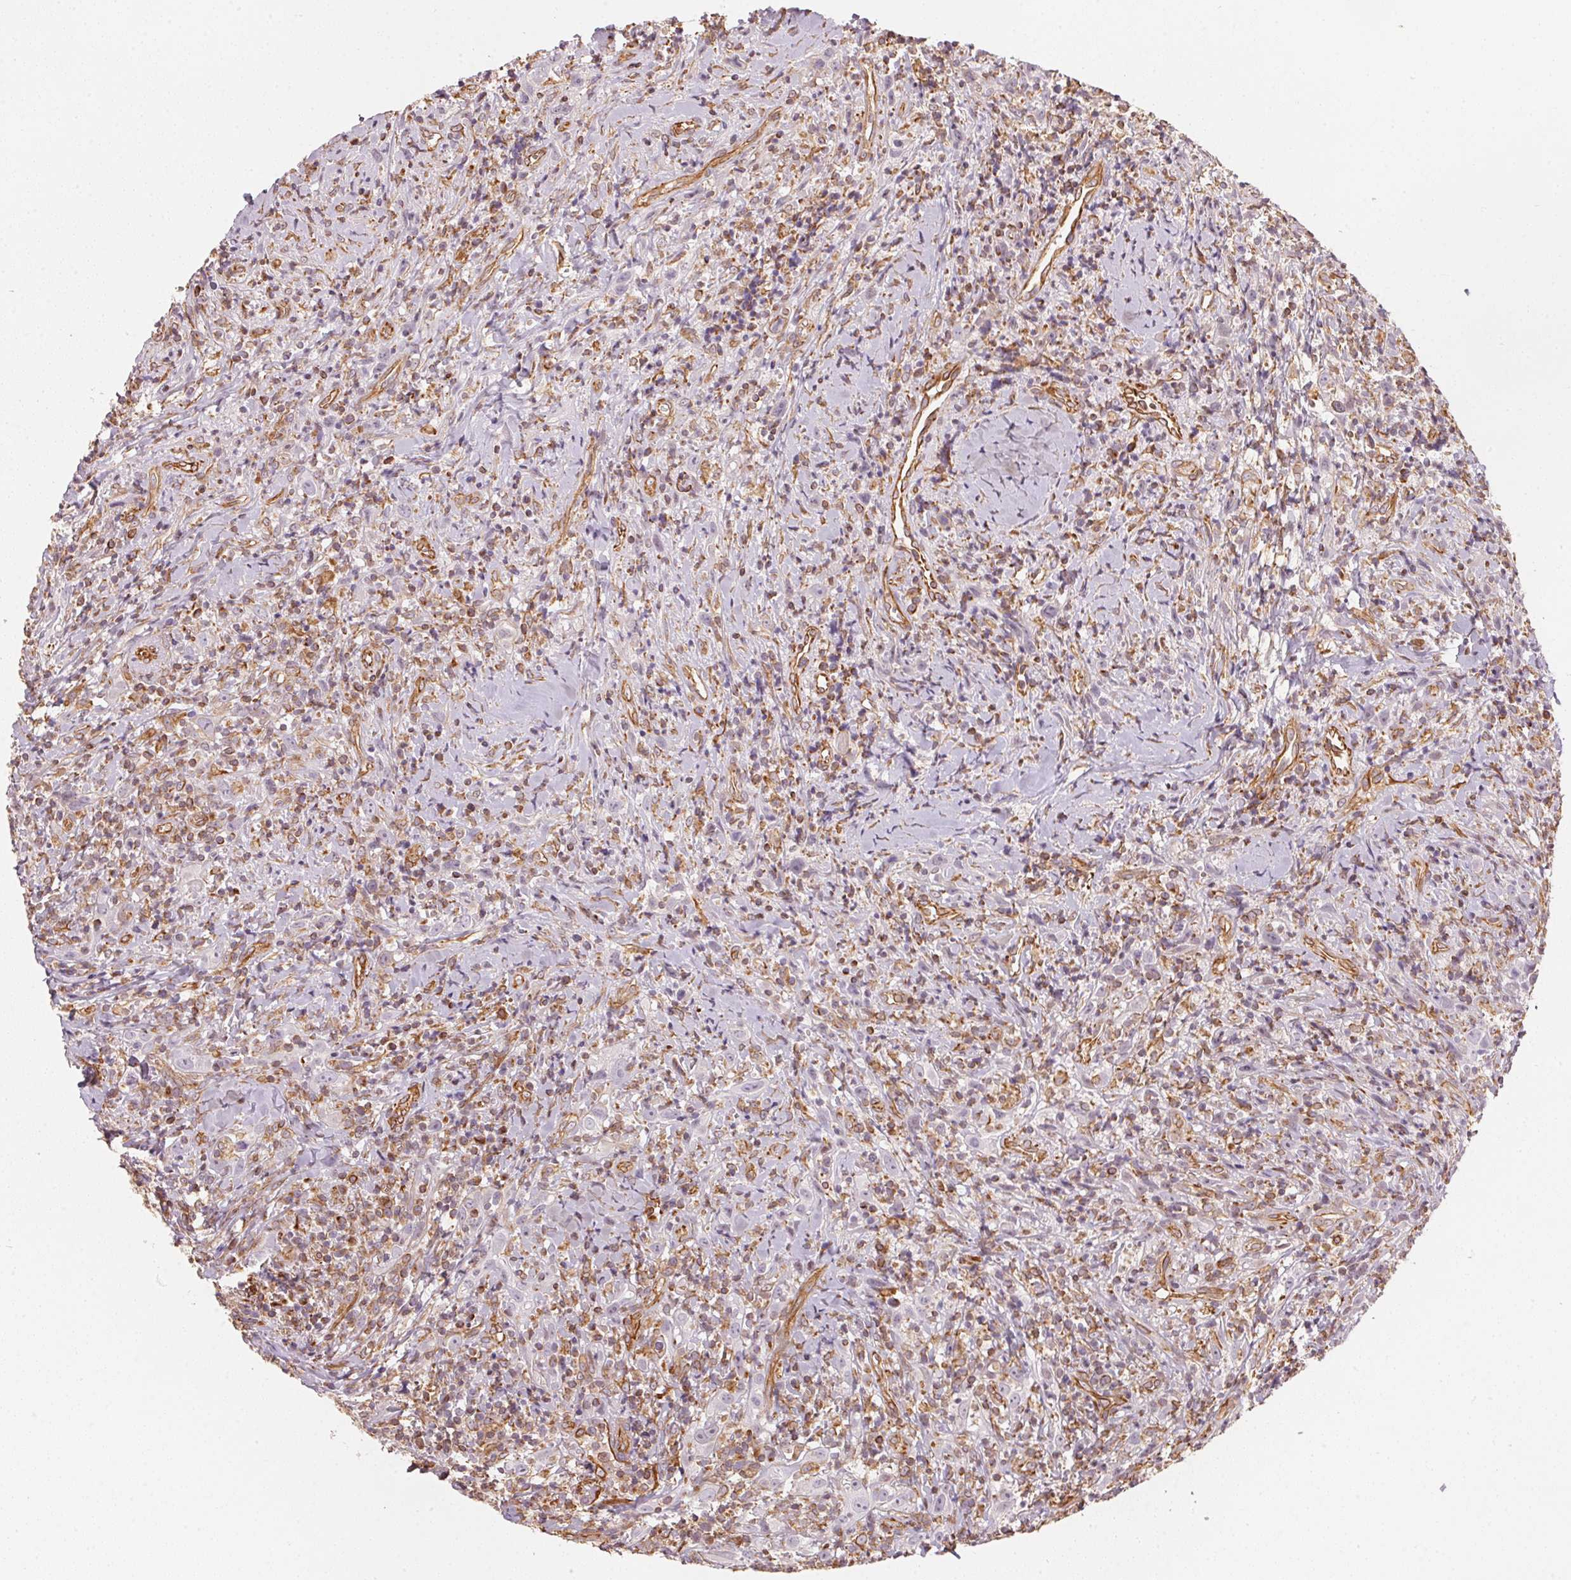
{"staining": {"intensity": "negative", "quantity": "none", "location": "none"}, "tissue": "head and neck cancer", "cell_type": "Tumor cells", "image_type": "cancer", "snomed": [{"axis": "morphology", "description": "Squamous cell carcinoma, NOS"}, {"axis": "topography", "description": "Head-Neck"}], "caption": "Immunohistochemistry photomicrograph of neoplastic tissue: head and neck squamous cell carcinoma stained with DAB shows no significant protein staining in tumor cells. (DAB (3,3'-diaminobenzidine) immunohistochemistry with hematoxylin counter stain).", "gene": "FOXR2", "patient": {"sex": "female", "age": 95}}